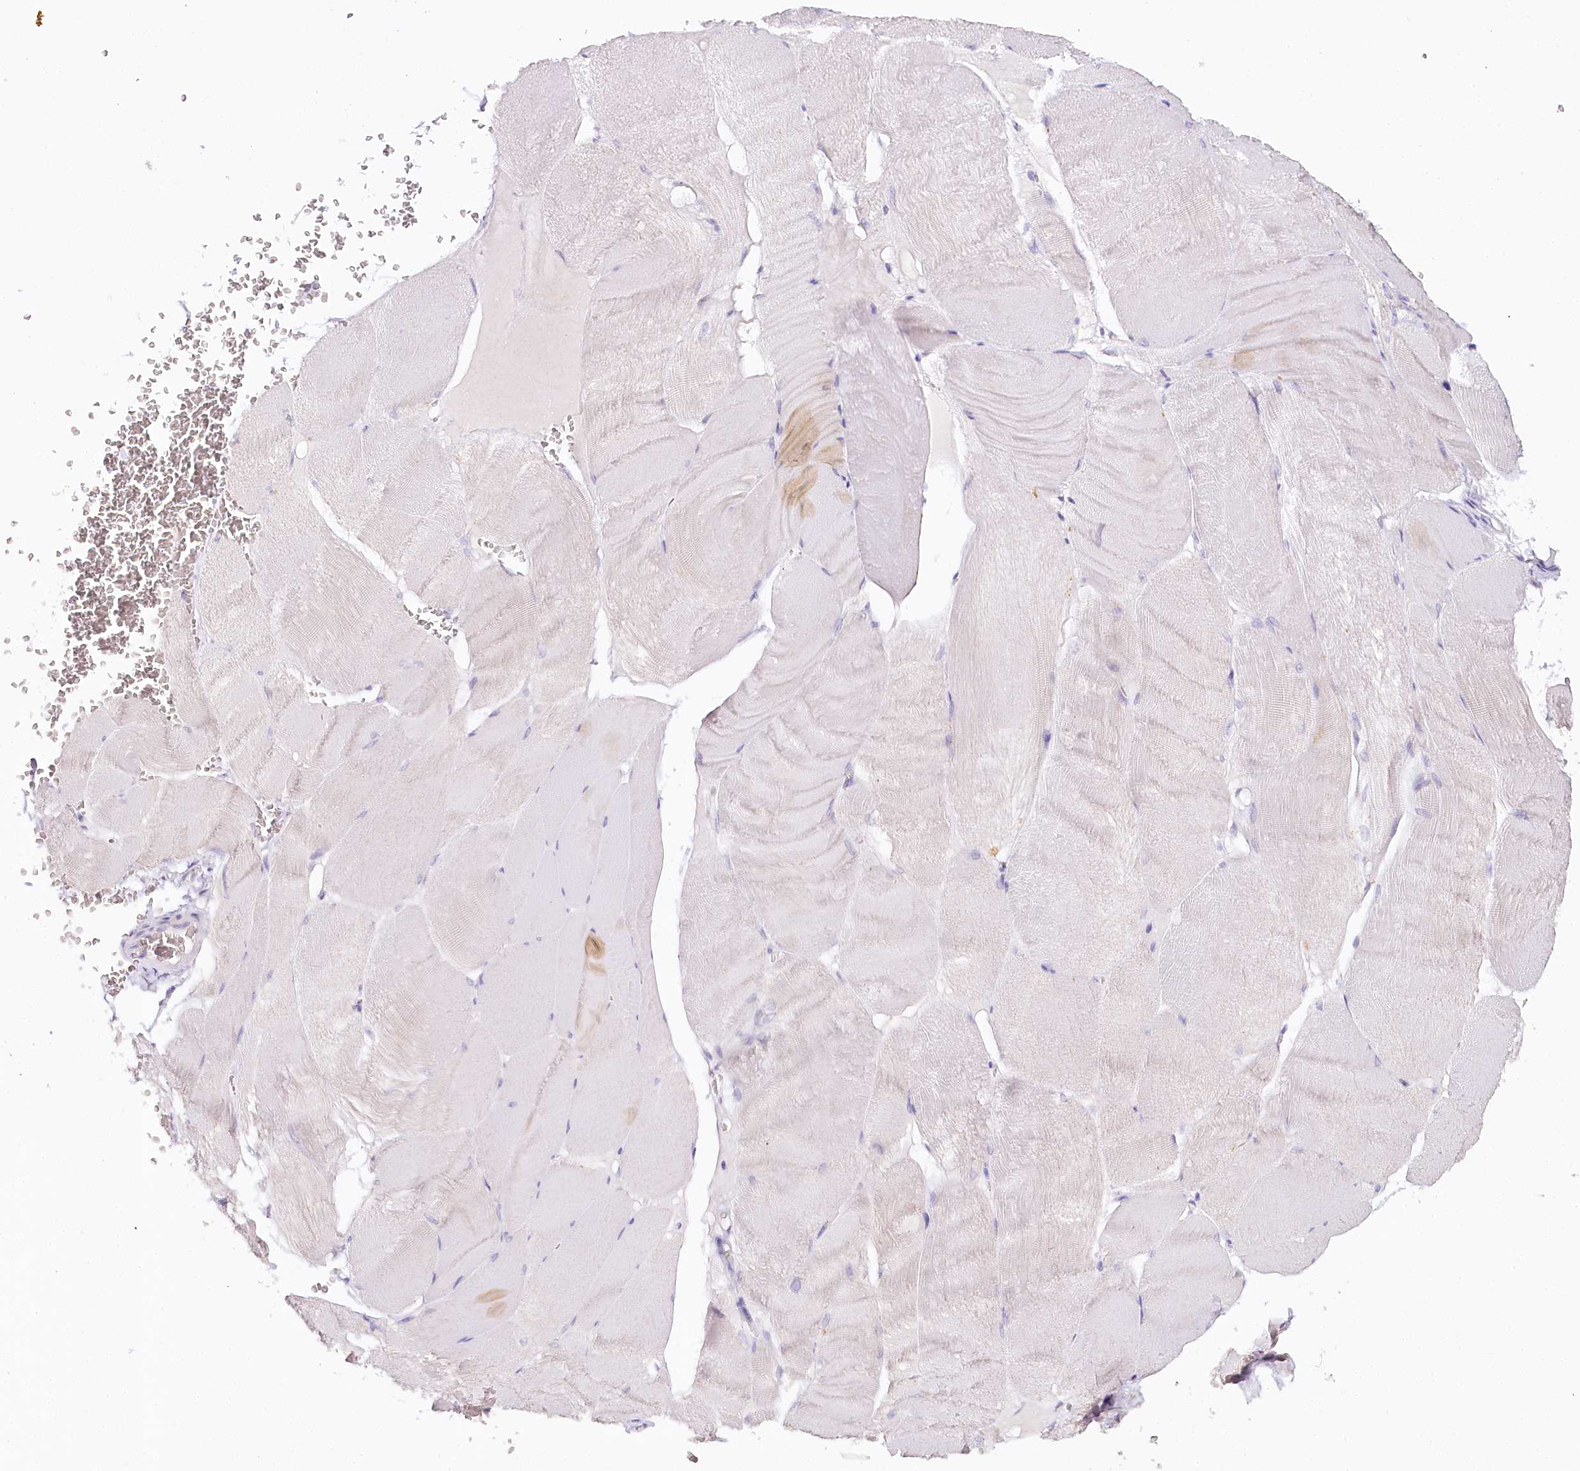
{"staining": {"intensity": "negative", "quantity": "none", "location": "none"}, "tissue": "skeletal muscle", "cell_type": "Myocytes", "image_type": "normal", "snomed": [{"axis": "morphology", "description": "Normal tissue, NOS"}, {"axis": "morphology", "description": "Basal cell carcinoma"}, {"axis": "topography", "description": "Skeletal muscle"}], "caption": "A high-resolution photomicrograph shows immunohistochemistry (IHC) staining of normal skeletal muscle, which shows no significant expression in myocytes. The staining was performed using DAB to visualize the protein expression in brown, while the nuclei were stained in blue with hematoxylin (Magnification: 20x).", "gene": "TP53", "patient": {"sex": "female", "age": 64}}